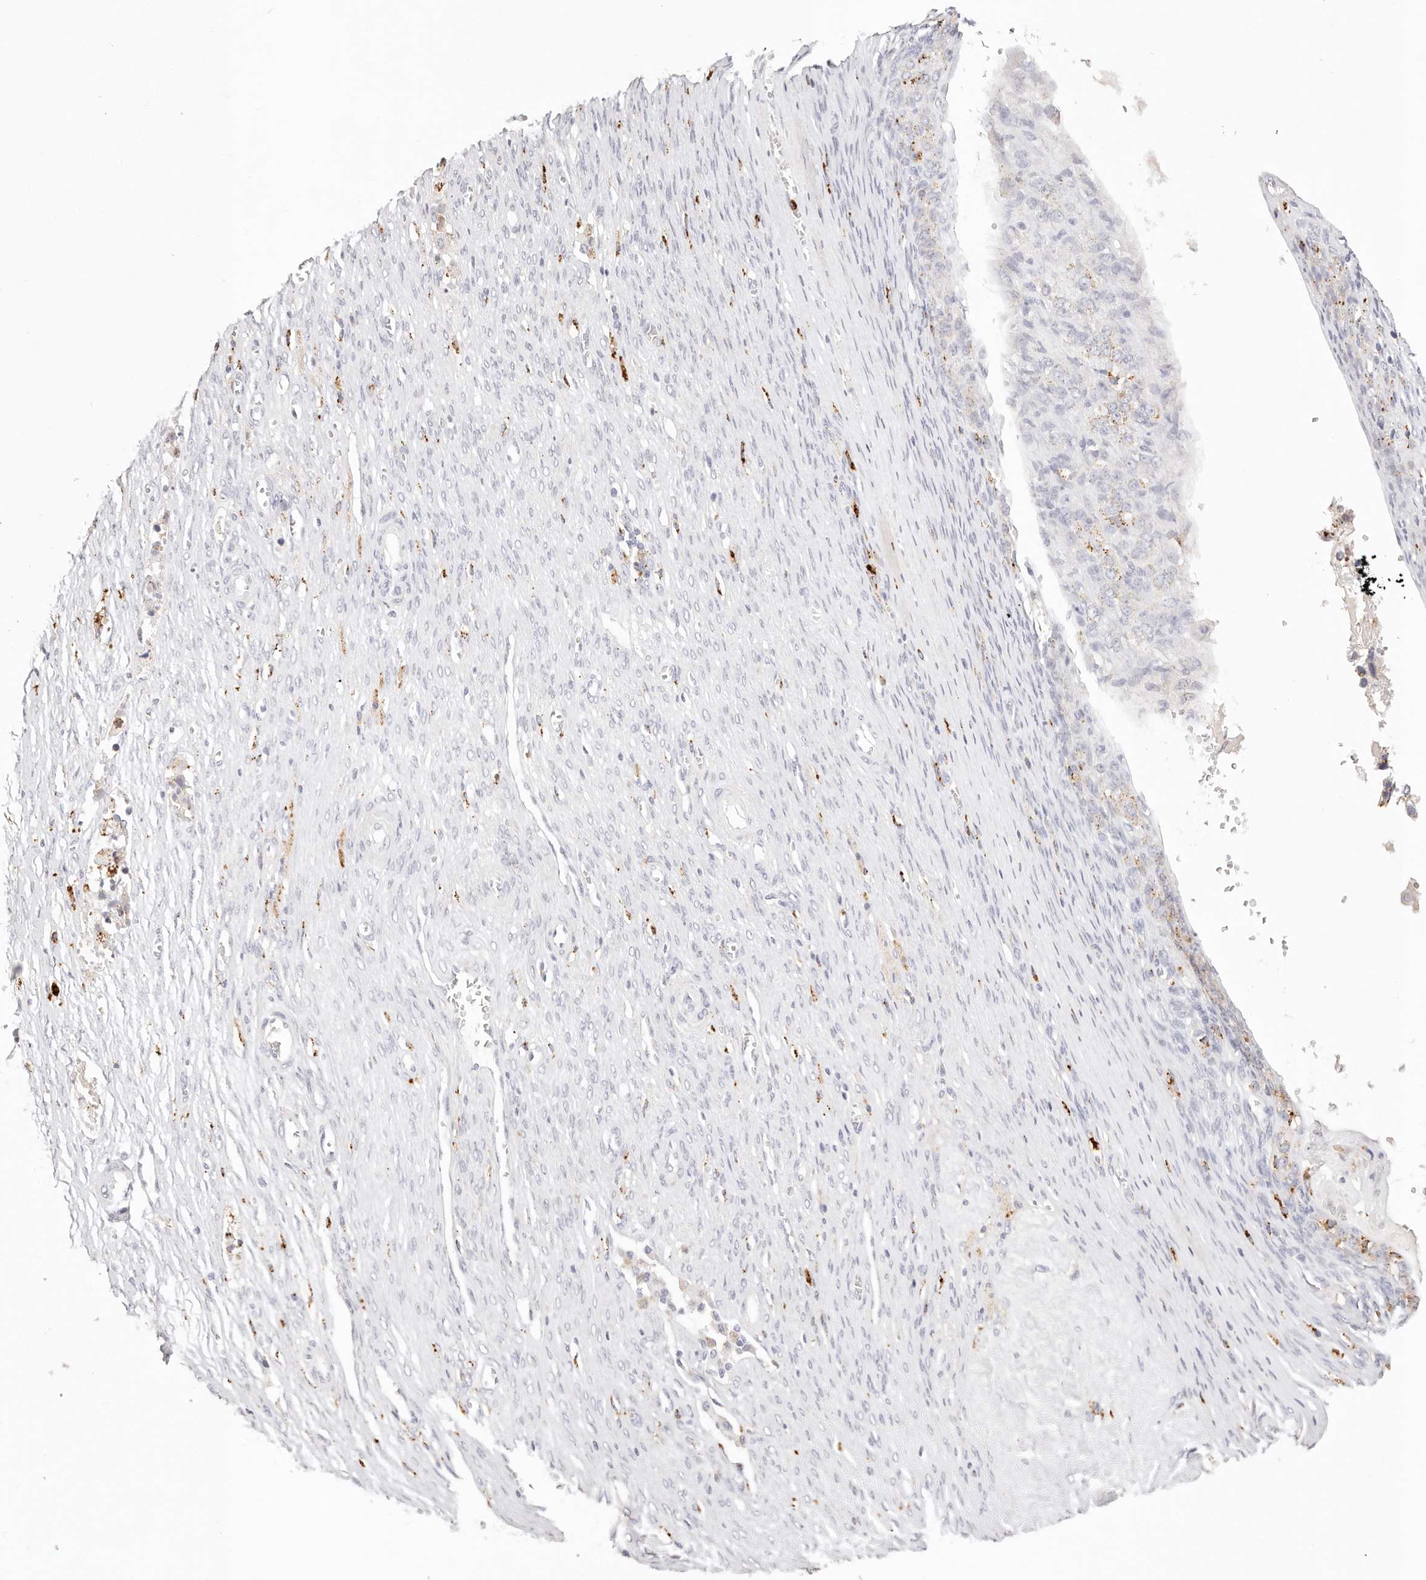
{"staining": {"intensity": "moderate", "quantity": "<25%", "location": "cytoplasmic/membranous"}, "tissue": "ovarian cancer", "cell_type": "Tumor cells", "image_type": "cancer", "snomed": [{"axis": "morphology", "description": "Cystadenocarcinoma, serous, NOS"}, {"axis": "topography", "description": "Ovary"}], "caption": "The photomicrograph reveals immunohistochemical staining of ovarian cancer (serous cystadenocarcinoma). There is moderate cytoplasmic/membranous expression is seen in approximately <25% of tumor cells.", "gene": "STKLD1", "patient": {"sex": "female", "age": 44}}